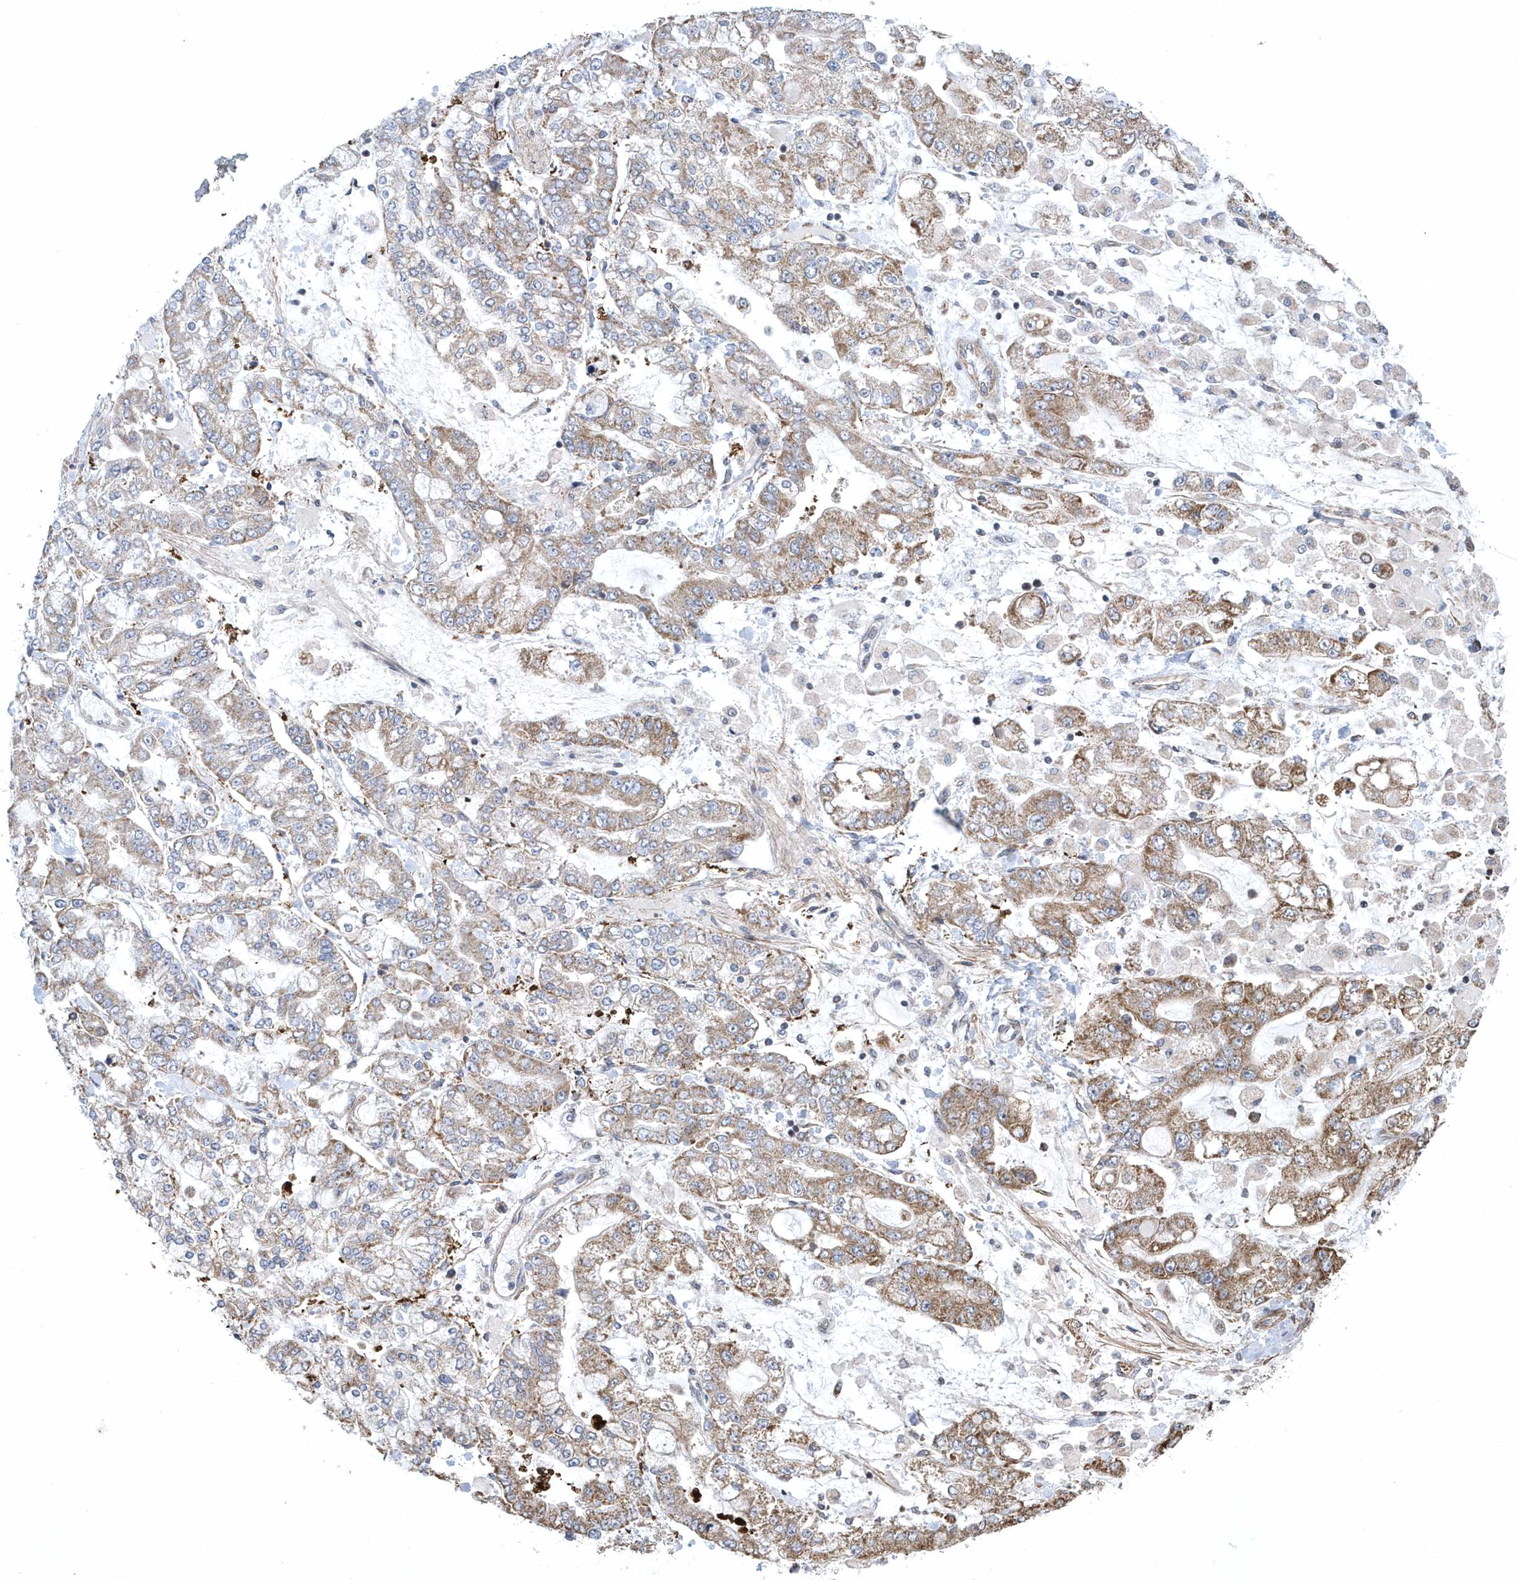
{"staining": {"intensity": "moderate", "quantity": ">75%", "location": "cytoplasmic/membranous"}, "tissue": "stomach cancer", "cell_type": "Tumor cells", "image_type": "cancer", "snomed": [{"axis": "morphology", "description": "Normal tissue, NOS"}, {"axis": "morphology", "description": "Adenocarcinoma, NOS"}, {"axis": "topography", "description": "Stomach, upper"}, {"axis": "topography", "description": "Stomach"}], "caption": "The histopathology image reveals staining of stomach cancer, revealing moderate cytoplasmic/membranous protein positivity (brown color) within tumor cells.", "gene": "SLX9", "patient": {"sex": "male", "age": 76}}